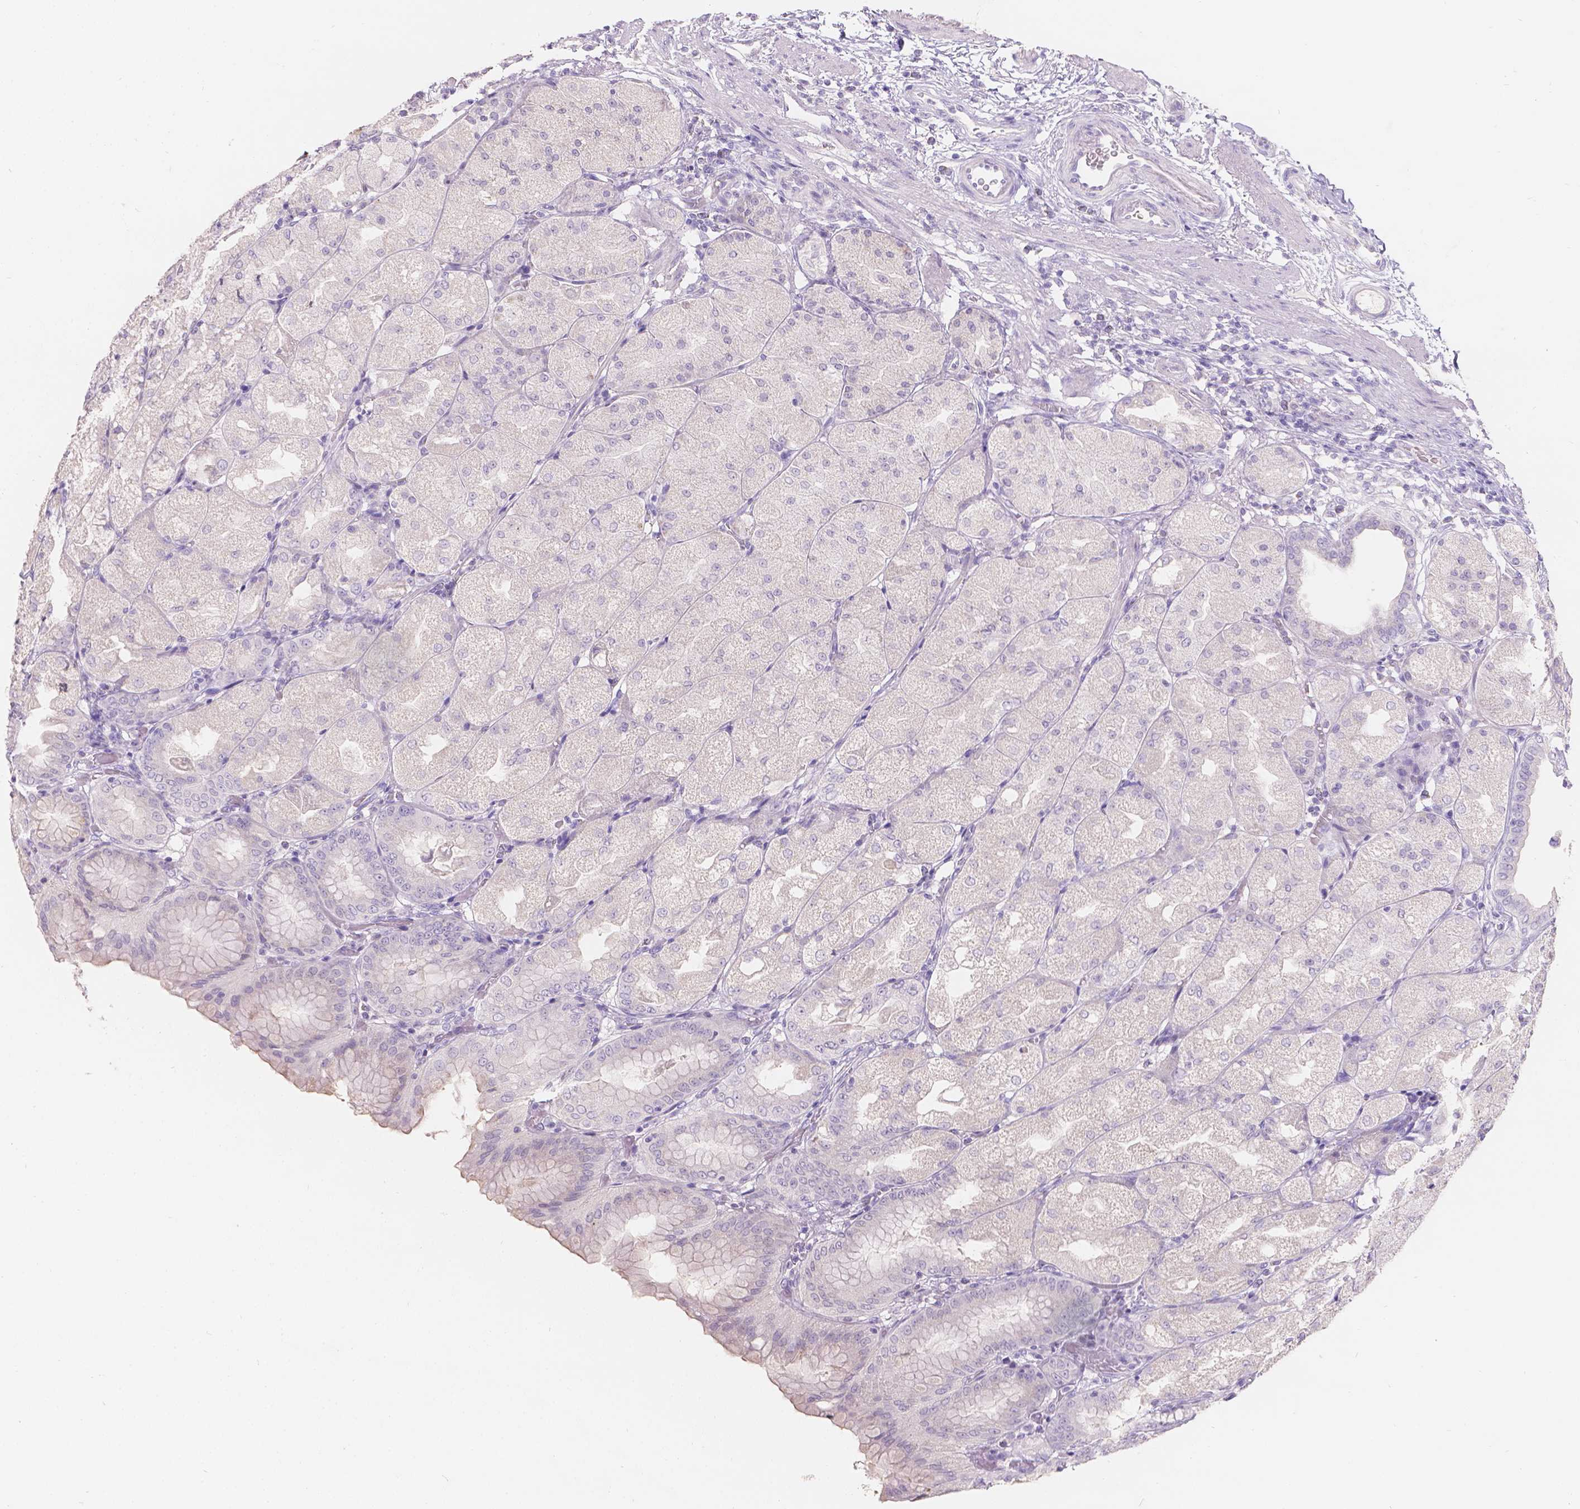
{"staining": {"intensity": "negative", "quantity": "none", "location": "none"}, "tissue": "stomach", "cell_type": "Glandular cells", "image_type": "normal", "snomed": [{"axis": "morphology", "description": "Normal tissue, NOS"}, {"axis": "topography", "description": "Stomach, upper"}, {"axis": "topography", "description": "Stomach"}, {"axis": "topography", "description": "Stomach, lower"}], "caption": "Immunohistochemical staining of benign stomach shows no significant positivity in glandular cells.", "gene": "HTN3", "patient": {"sex": "male", "age": 62}}